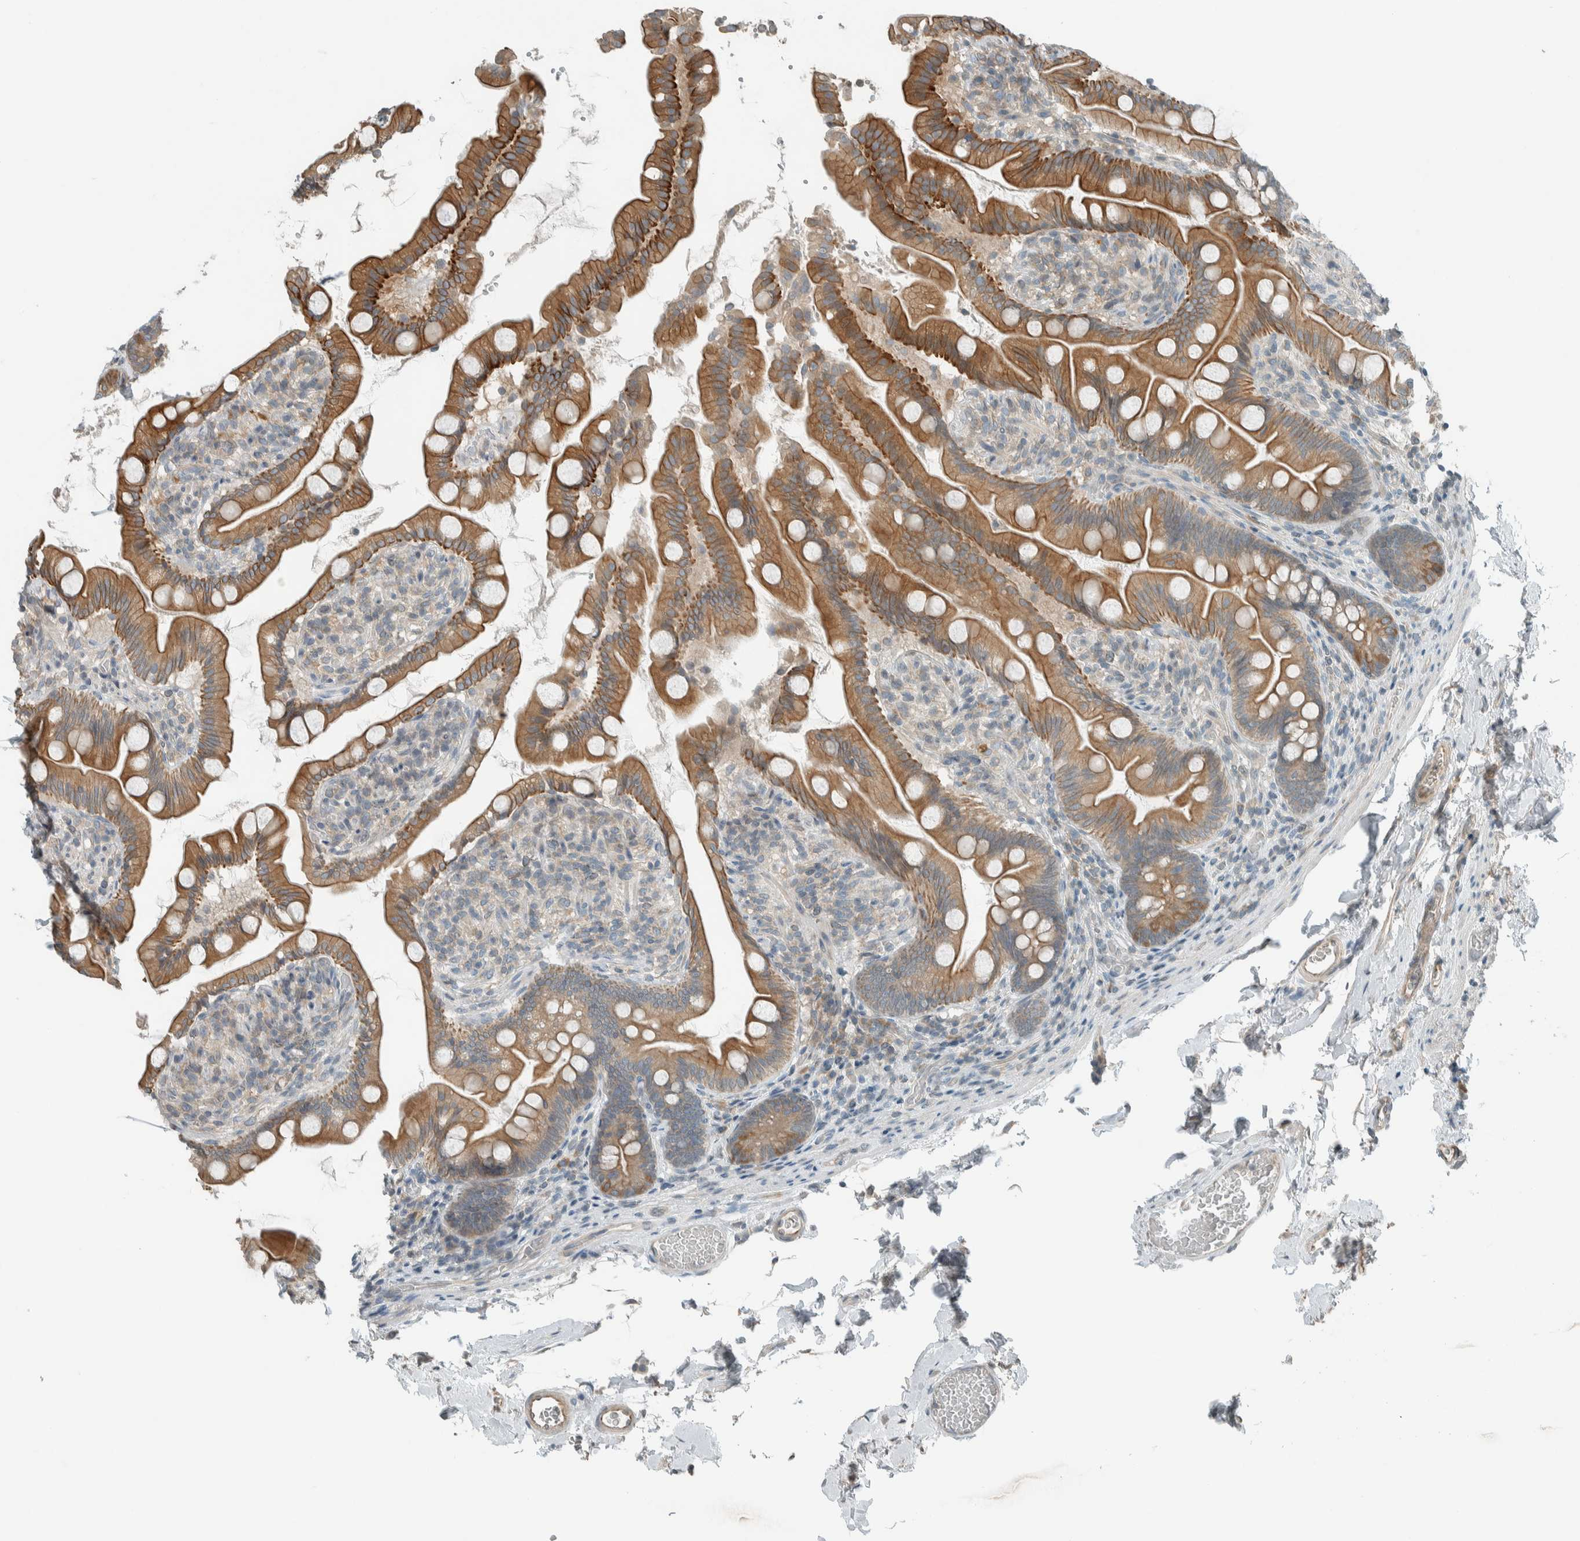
{"staining": {"intensity": "moderate", "quantity": ">75%", "location": "cytoplasmic/membranous"}, "tissue": "small intestine", "cell_type": "Glandular cells", "image_type": "normal", "snomed": [{"axis": "morphology", "description": "Normal tissue, NOS"}, {"axis": "topography", "description": "Small intestine"}], "caption": "Protein expression analysis of benign small intestine reveals moderate cytoplasmic/membranous staining in about >75% of glandular cells. The staining was performed using DAB (3,3'-diaminobenzidine) to visualize the protein expression in brown, while the nuclei were stained in blue with hematoxylin (Magnification: 20x).", "gene": "SEL1L", "patient": {"sex": "female", "age": 56}}